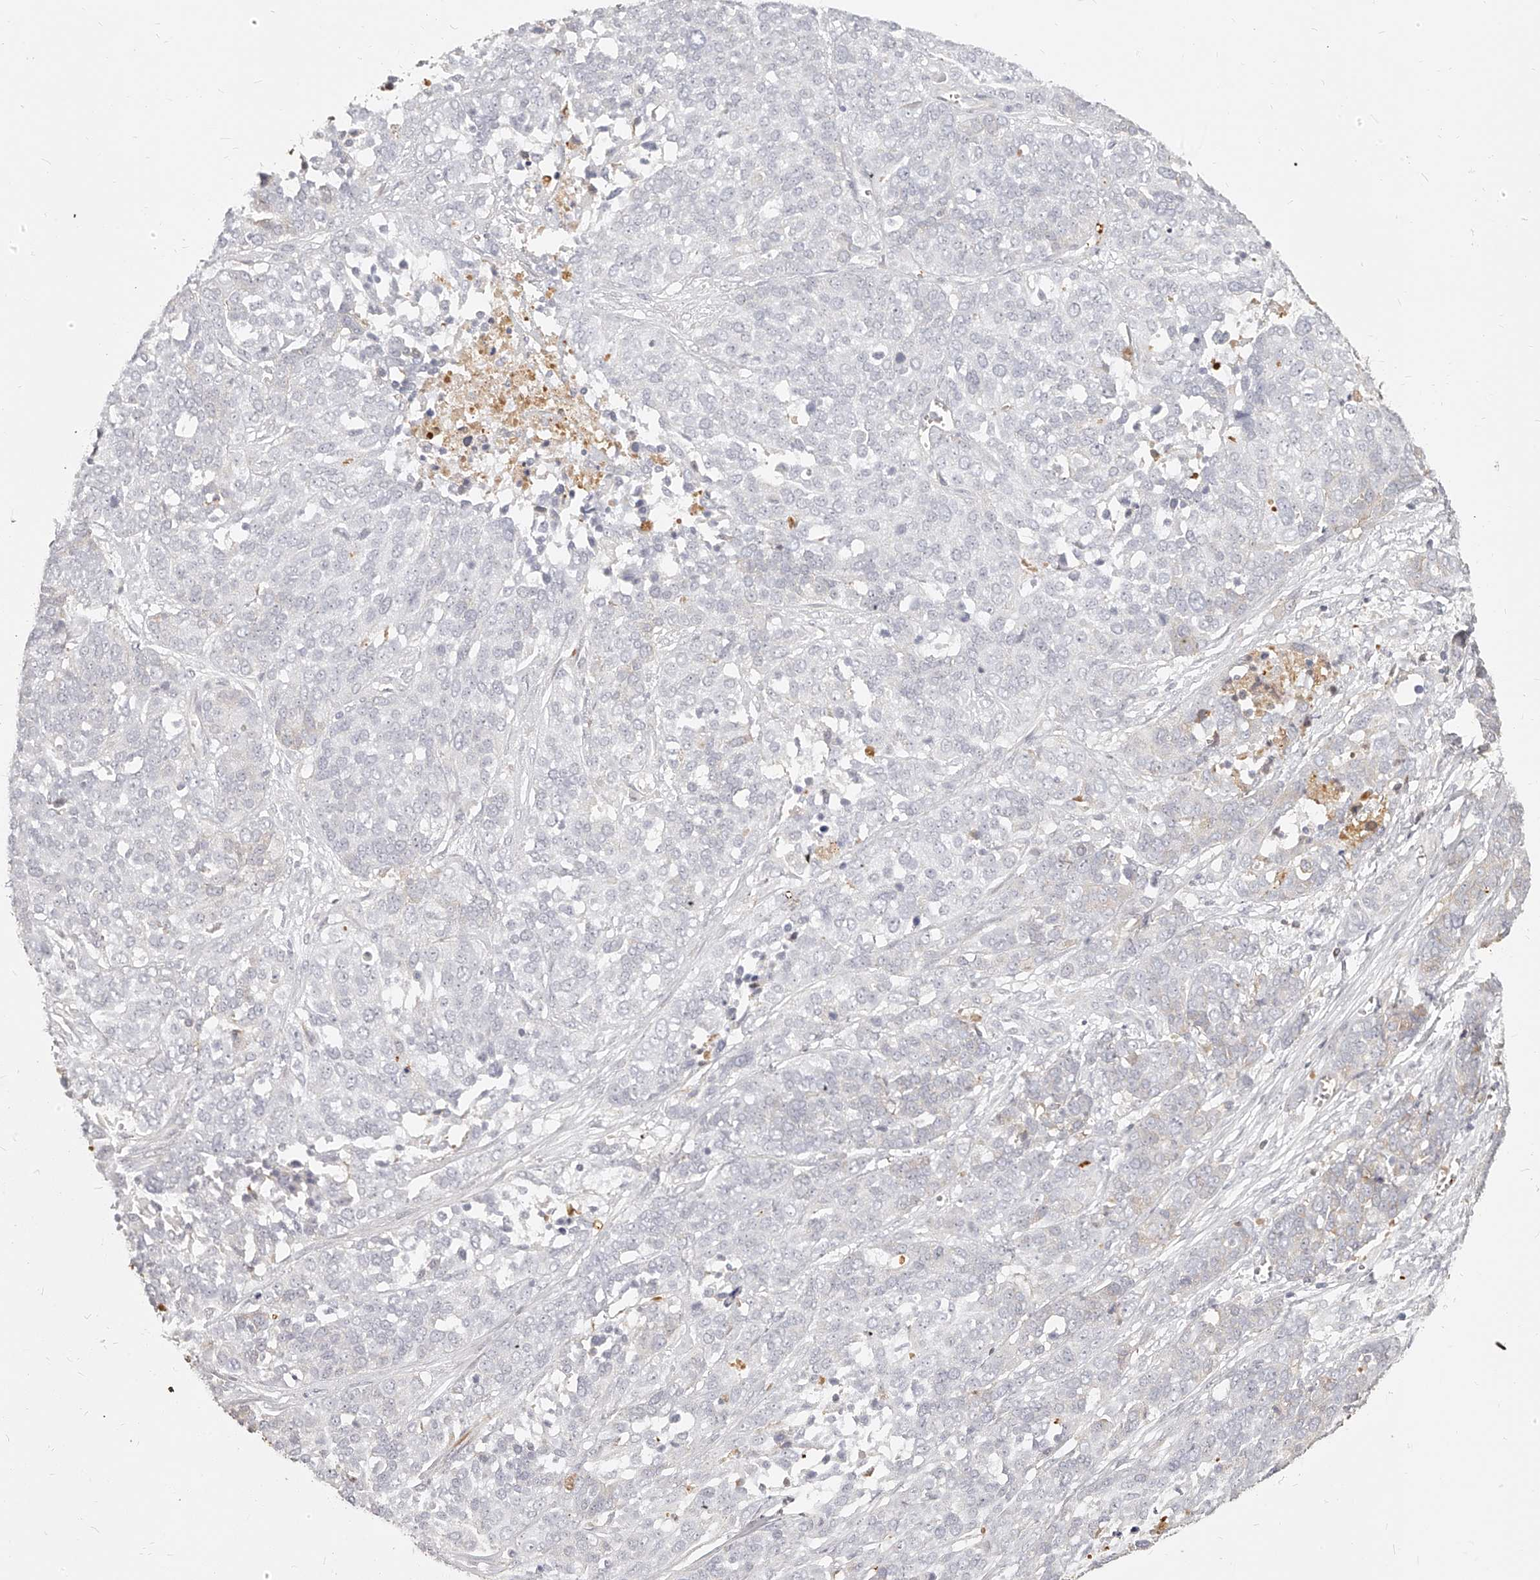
{"staining": {"intensity": "negative", "quantity": "none", "location": "none"}, "tissue": "ovarian cancer", "cell_type": "Tumor cells", "image_type": "cancer", "snomed": [{"axis": "morphology", "description": "Cystadenocarcinoma, serous, NOS"}, {"axis": "topography", "description": "Ovary"}], "caption": "This is an immunohistochemistry histopathology image of human ovarian cancer. There is no staining in tumor cells.", "gene": "ITGB3", "patient": {"sex": "female", "age": 44}}